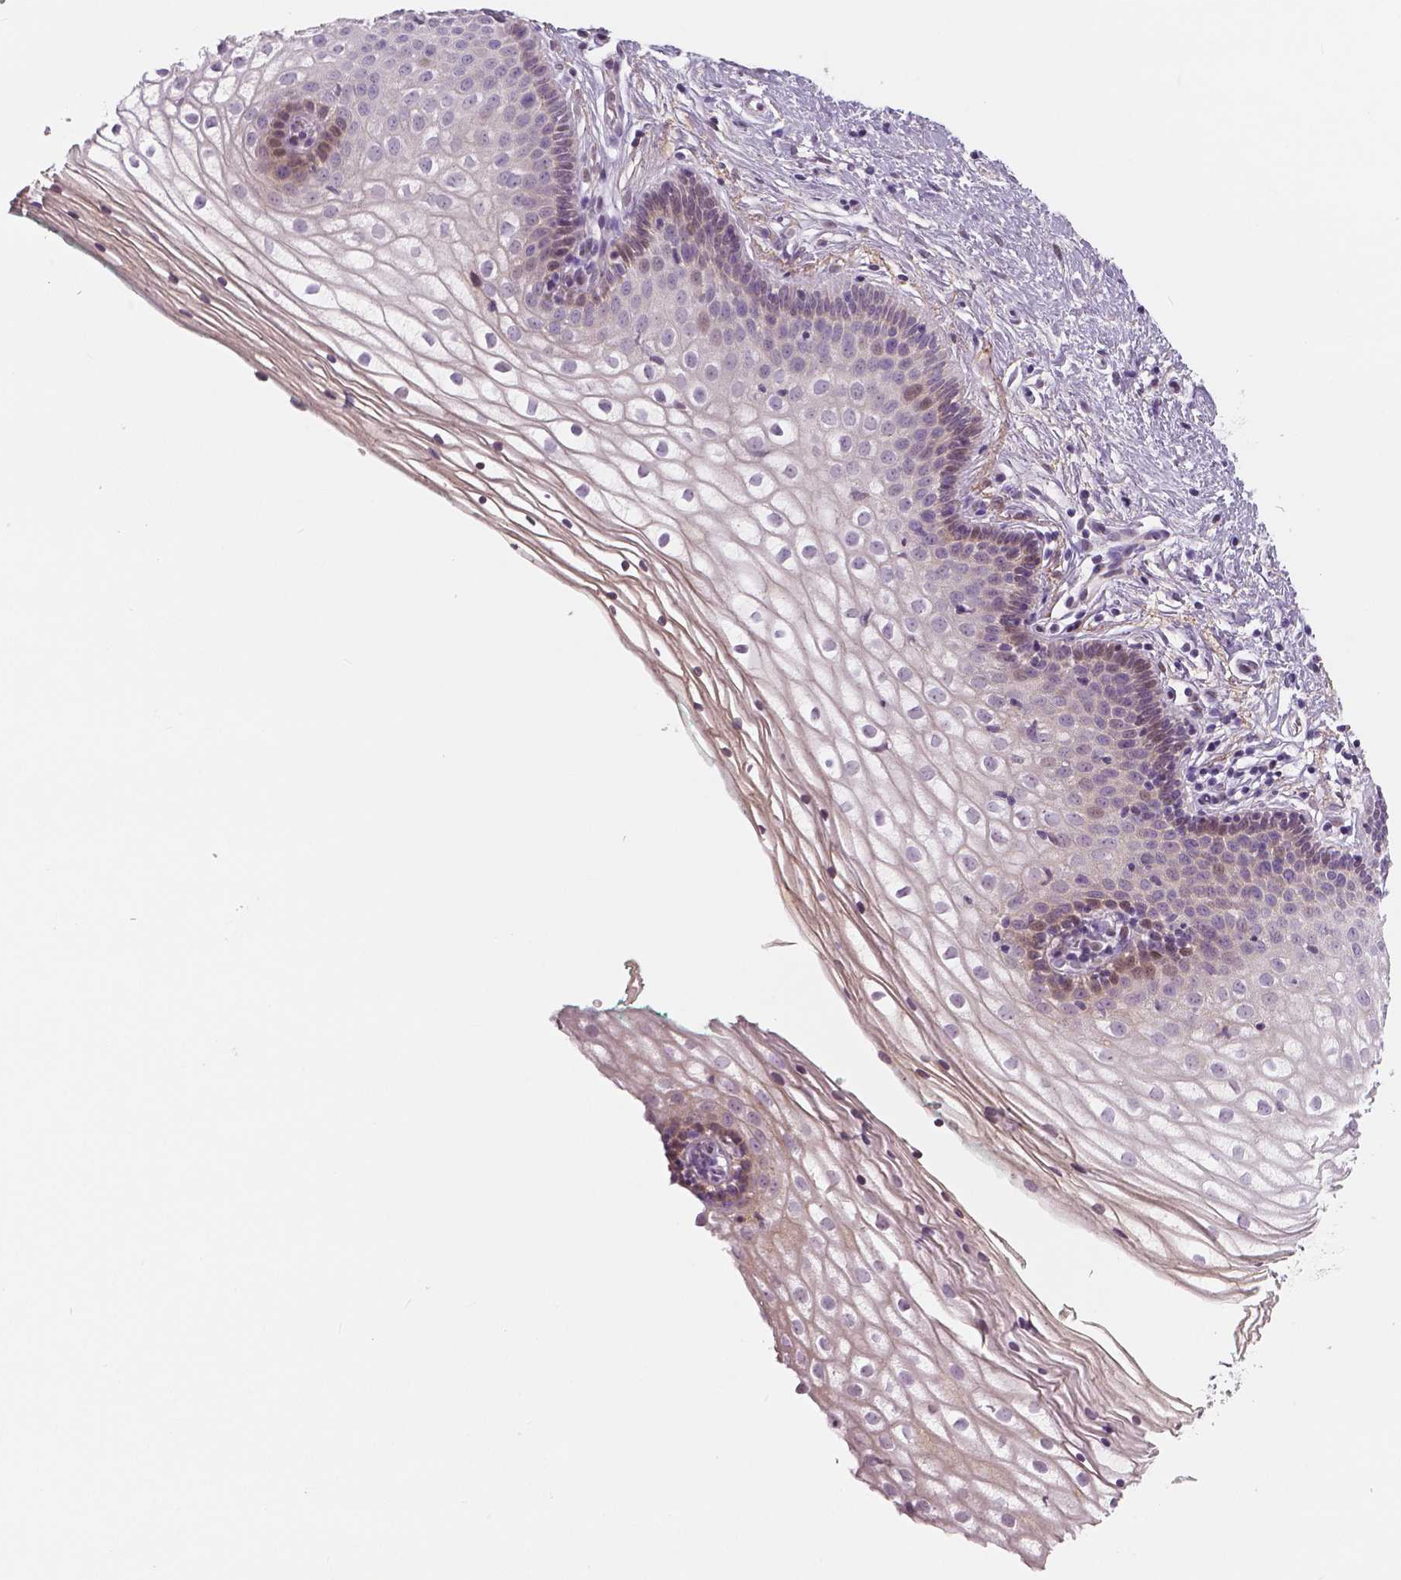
{"staining": {"intensity": "weak", "quantity": "<25%", "location": "nuclear"}, "tissue": "vagina", "cell_type": "Squamous epithelial cells", "image_type": "normal", "snomed": [{"axis": "morphology", "description": "Normal tissue, NOS"}, {"axis": "topography", "description": "Vagina"}], "caption": "IHC micrograph of unremarkable vagina: human vagina stained with DAB (3,3'-diaminobenzidine) shows no significant protein staining in squamous epithelial cells. Nuclei are stained in blue.", "gene": "RNASE7", "patient": {"sex": "female", "age": 36}}